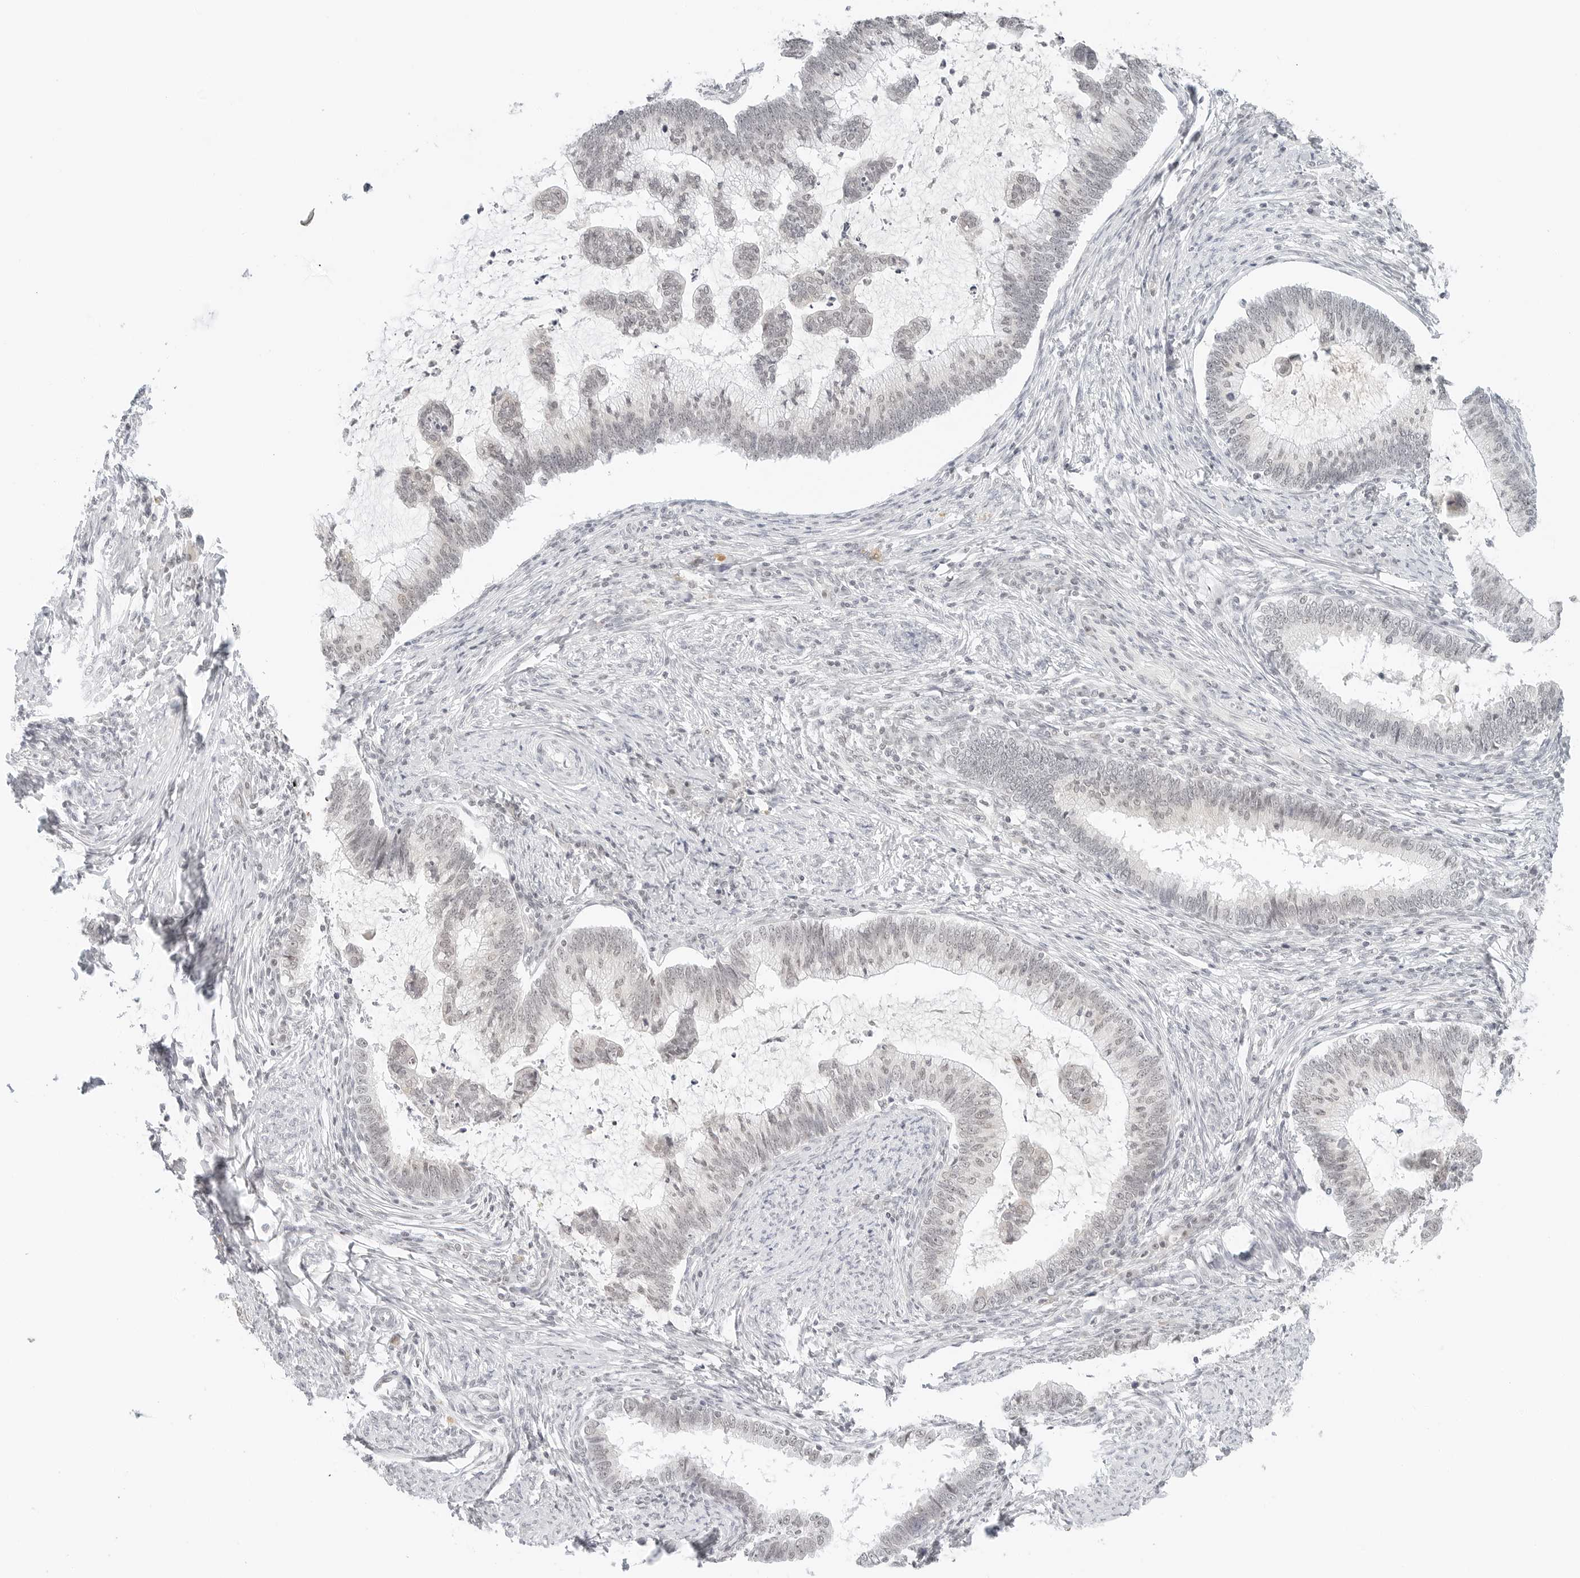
{"staining": {"intensity": "negative", "quantity": "none", "location": "none"}, "tissue": "cervical cancer", "cell_type": "Tumor cells", "image_type": "cancer", "snomed": [{"axis": "morphology", "description": "Adenocarcinoma, NOS"}, {"axis": "topography", "description": "Cervix"}], "caption": "Immunohistochemistry (IHC) of adenocarcinoma (cervical) shows no positivity in tumor cells.", "gene": "NEO1", "patient": {"sex": "female", "age": 36}}